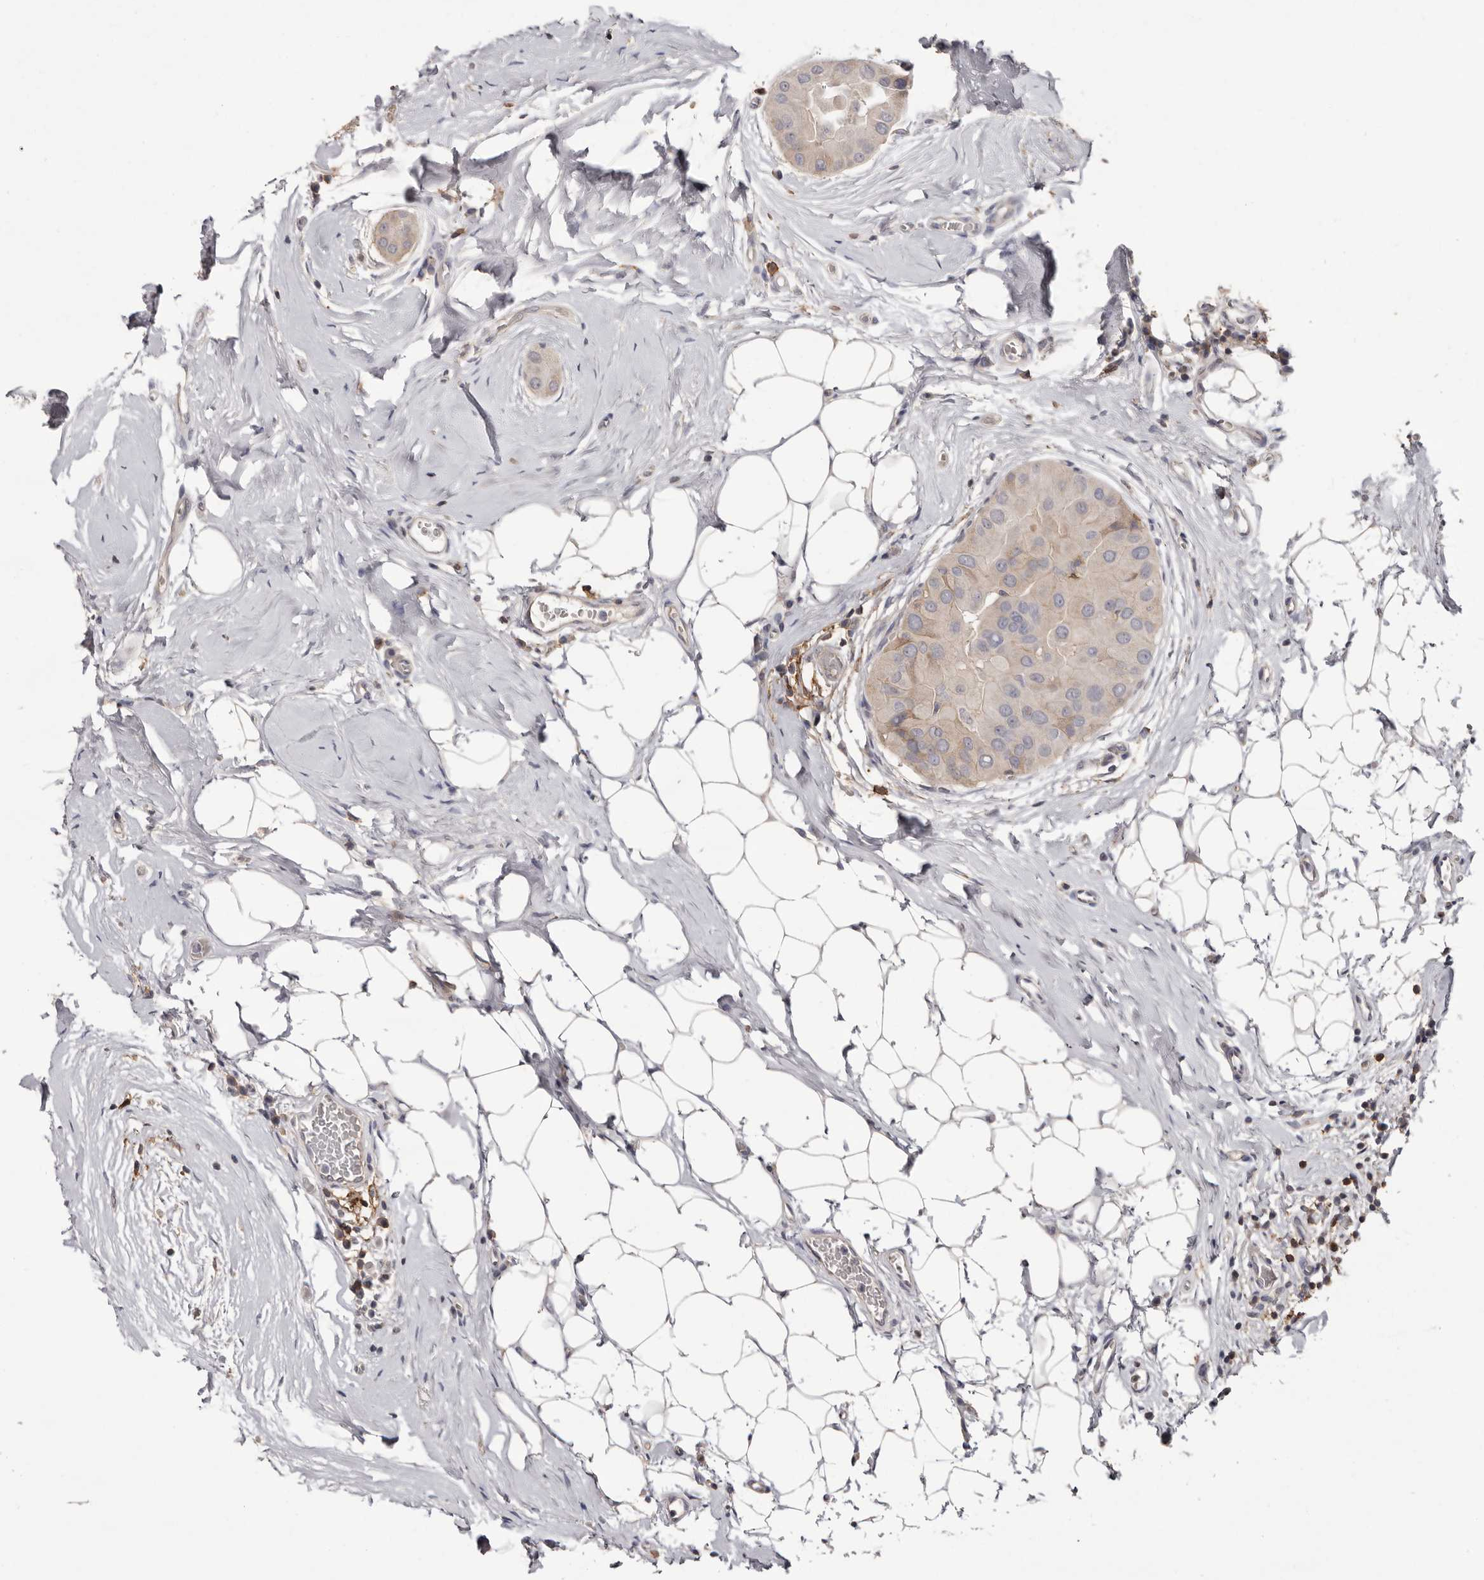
{"staining": {"intensity": "weak", "quantity": "<25%", "location": "cytoplasmic/membranous"}, "tissue": "thyroid cancer", "cell_type": "Tumor cells", "image_type": "cancer", "snomed": [{"axis": "morphology", "description": "Papillary adenocarcinoma, NOS"}, {"axis": "topography", "description": "Thyroid gland"}], "caption": "Immunohistochemistry (IHC) histopathology image of neoplastic tissue: human thyroid cancer stained with DAB shows no significant protein positivity in tumor cells.", "gene": "MMACHC", "patient": {"sex": "male", "age": 33}}